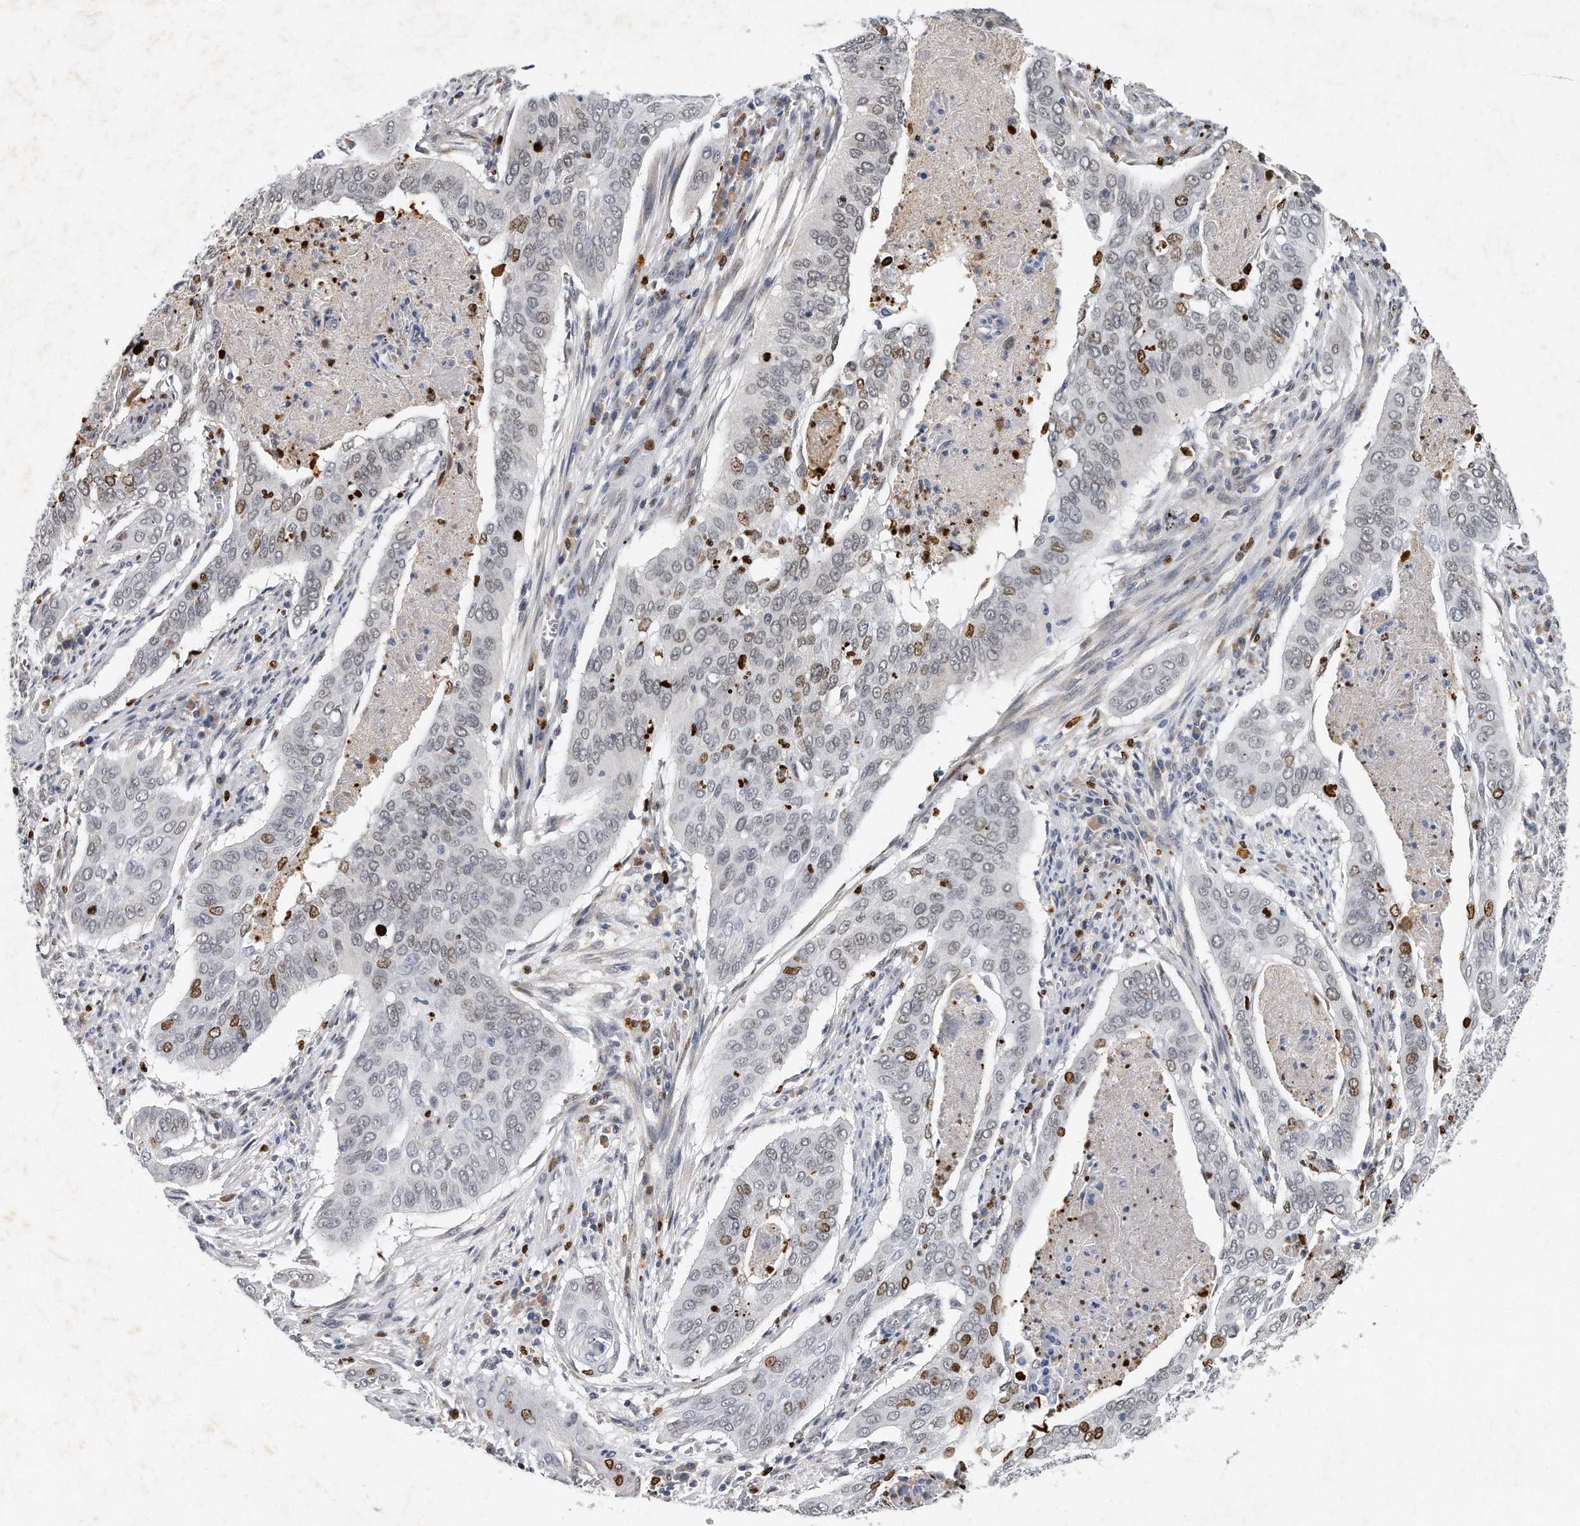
{"staining": {"intensity": "weak", "quantity": ">75%", "location": "nuclear"}, "tissue": "cervical cancer", "cell_type": "Tumor cells", "image_type": "cancer", "snomed": [{"axis": "morphology", "description": "Squamous cell carcinoma, NOS"}, {"axis": "topography", "description": "Cervix"}], "caption": "Protein staining exhibits weak nuclear staining in about >75% of tumor cells in squamous cell carcinoma (cervical).", "gene": "CTBP2", "patient": {"sex": "female", "age": 39}}